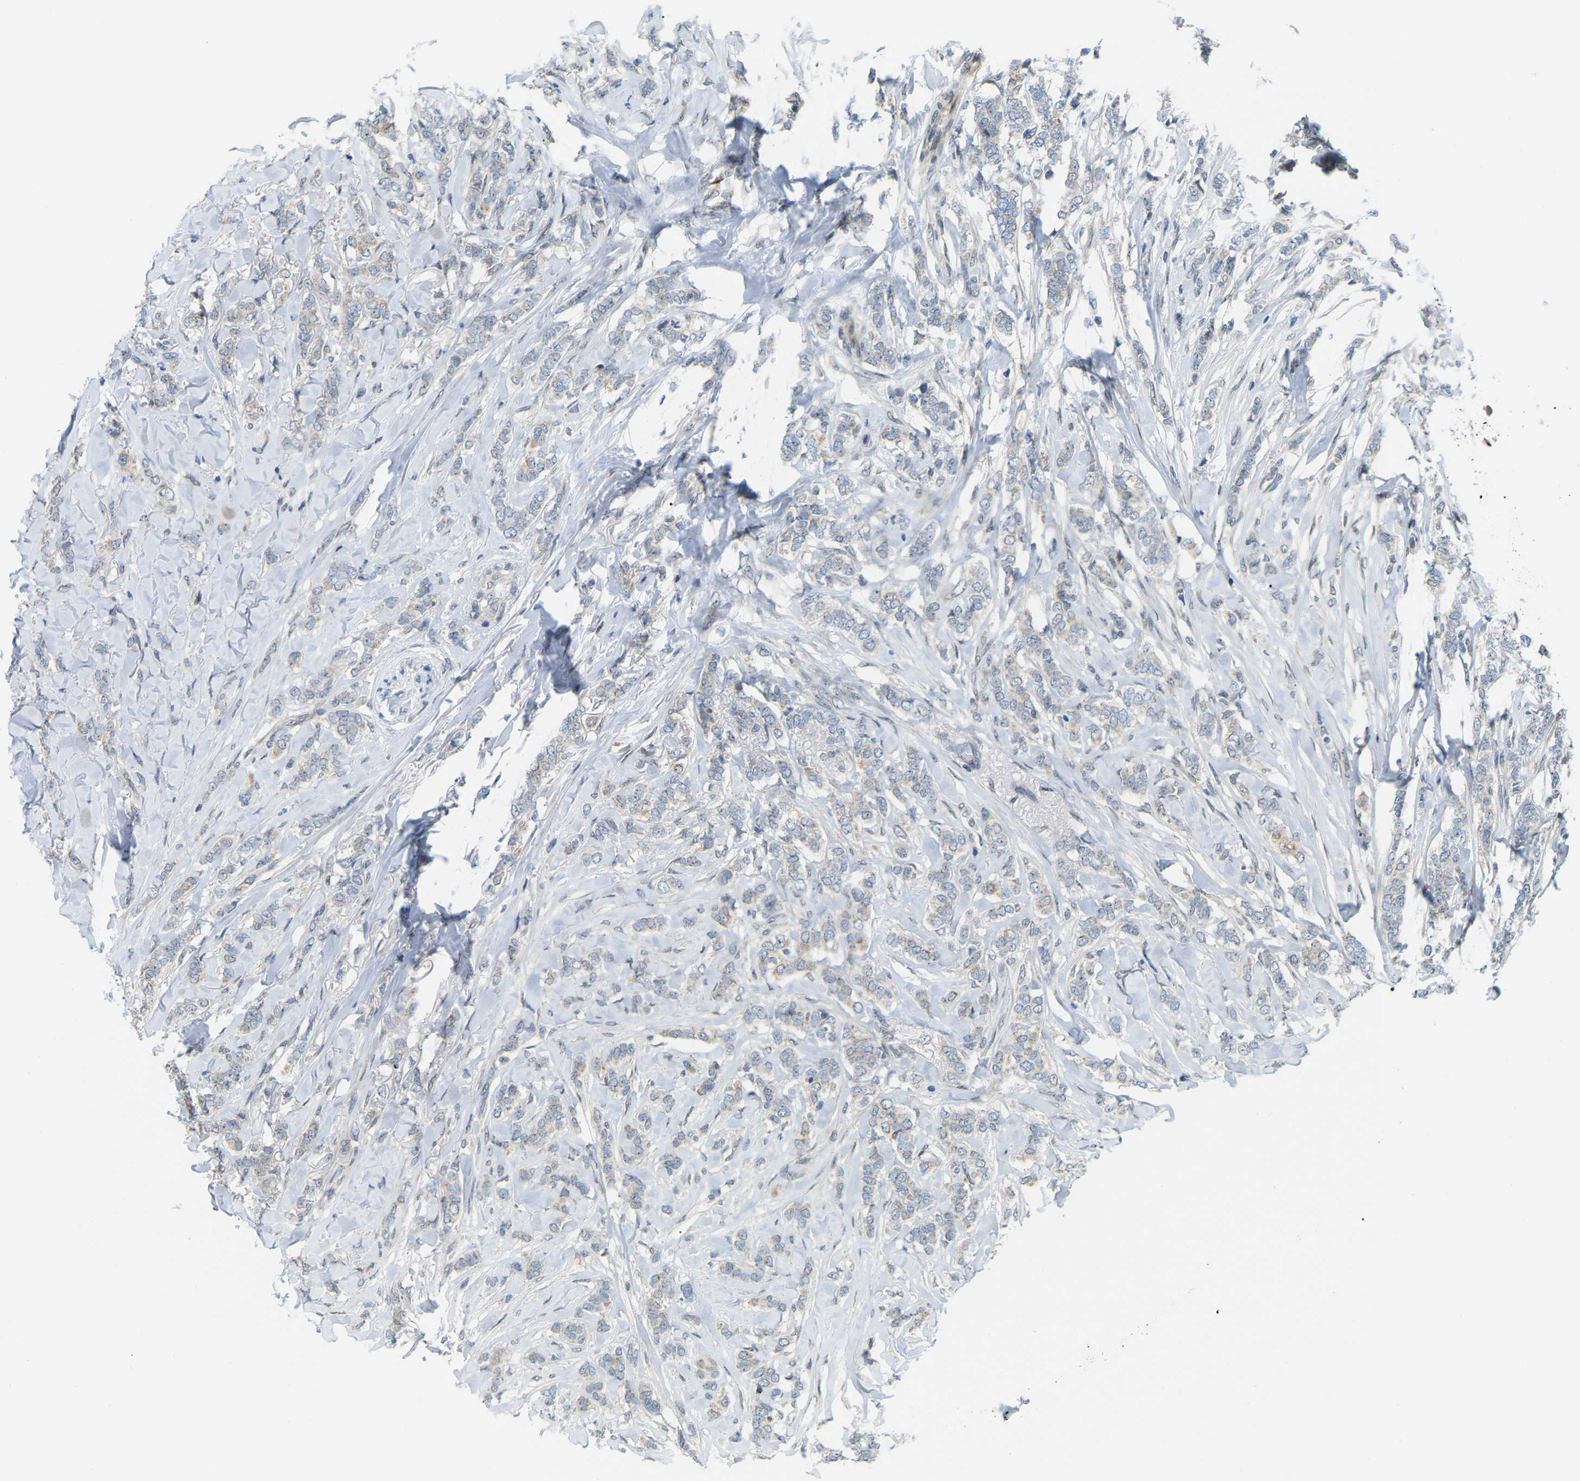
{"staining": {"intensity": "negative", "quantity": "none", "location": "none"}, "tissue": "breast cancer", "cell_type": "Tumor cells", "image_type": "cancer", "snomed": [{"axis": "morphology", "description": "Lobular carcinoma"}, {"axis": "topography", "description": "Skin"}, {"axis": "topography", "description": "Breast"}], "caption": "IHC photomicrograph of neoplastic tissue: human breast lobular carcinoma stained with DAB exhibits no significant protein staining in tumor cells.", "gene": "CROT", "patient": {"sex": "female", "age": 46}}